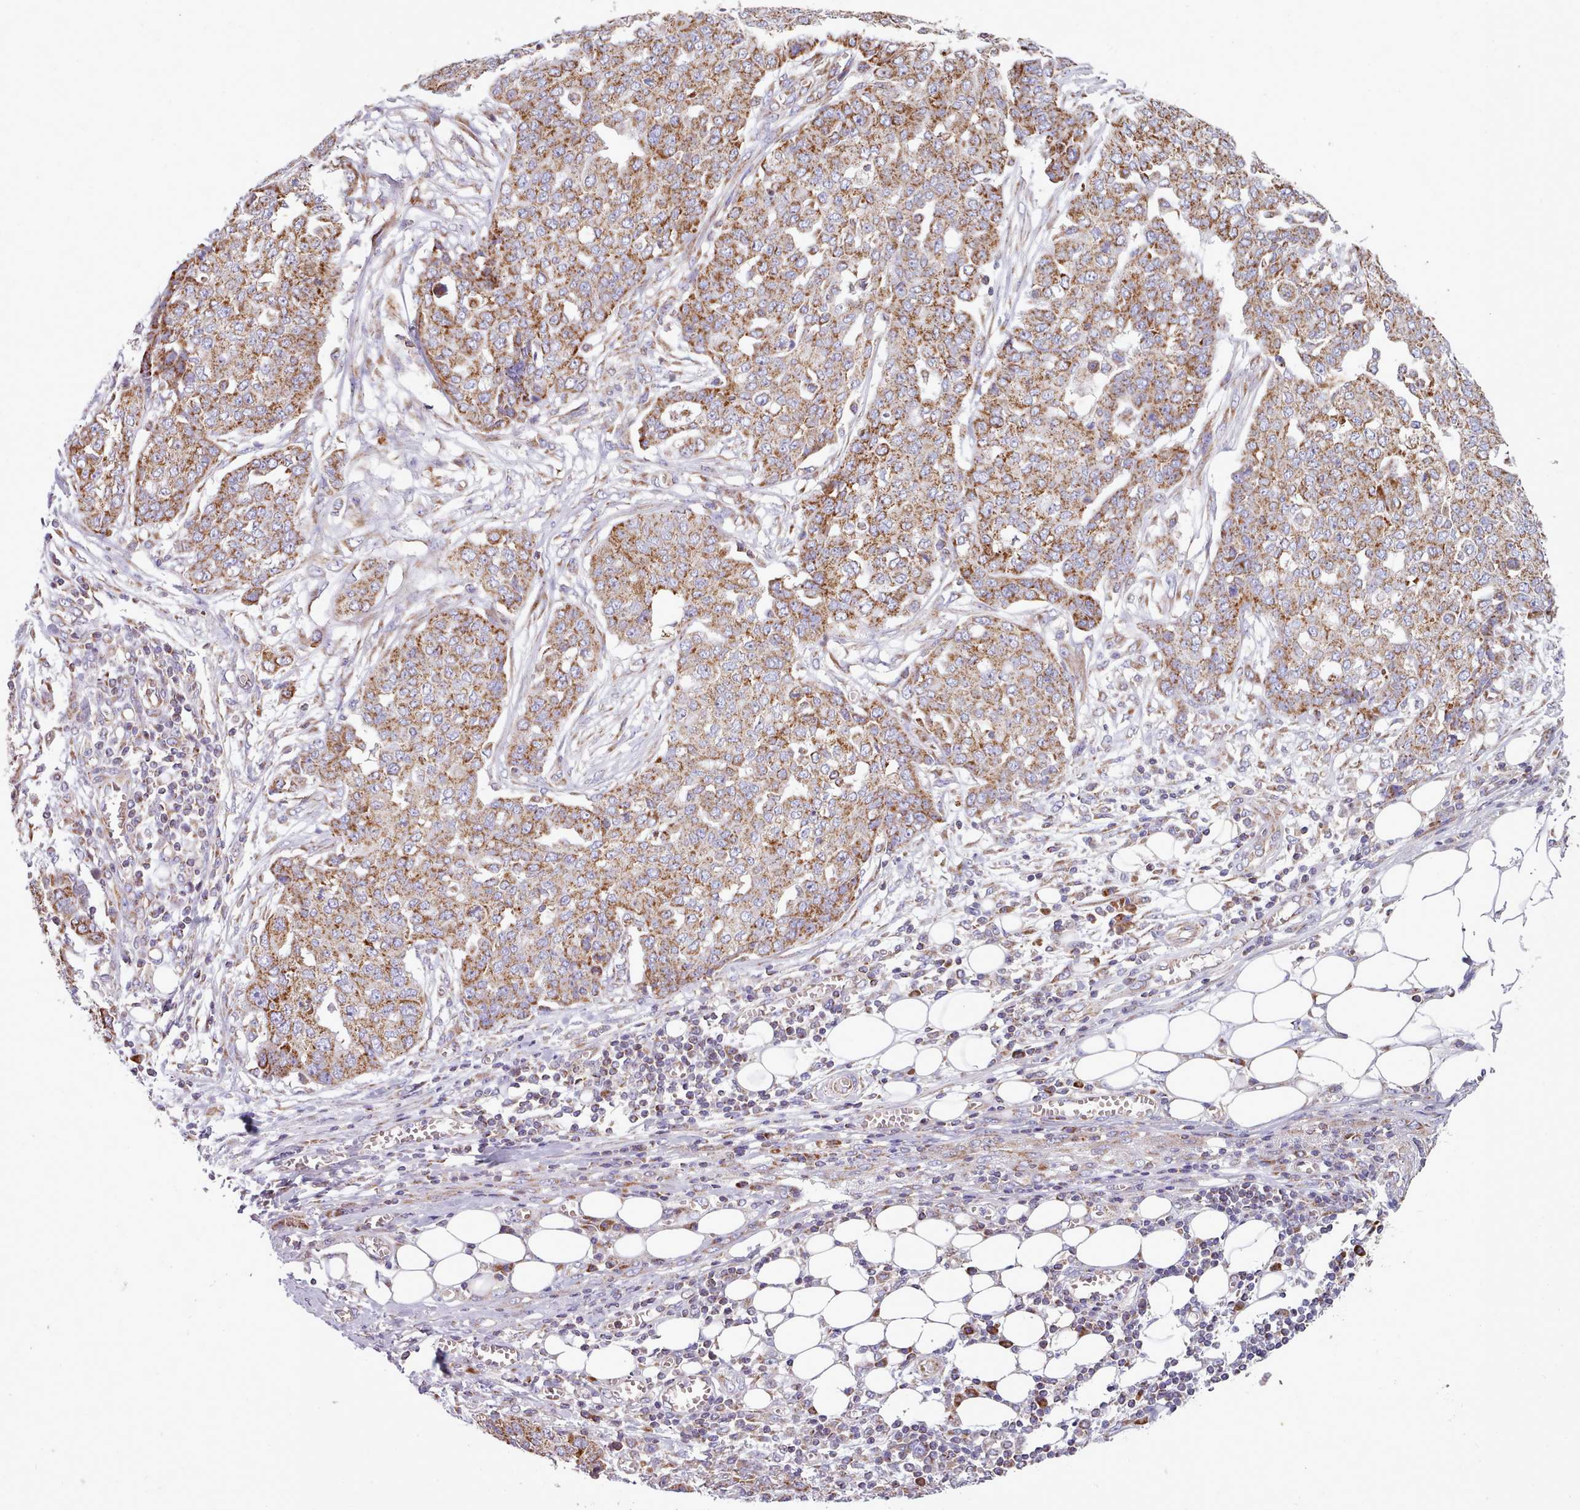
{"staining": {"intensity": "moderate", "quantity": ">75%", "location": "cytoplasmic/membranous"}, "tissue": "ovarian cancer", "cell_type": "Tumor cells", "image_type": "cancer", "snomed": [{"axis": "morphology", "description": "Cystadenocarcinoma, serous, NOS"}, {"axis": "topography", "description": "Soft tissue"}, {"axis": "topography", "description": "Ovary"}], "caption": "DAB immunohistochemical staining of human ovarian cancer (serous cystadenocarcinoma) demonstrates moderate cytoplasmic/membranous protein staining in approximately >75% of tumor cells.", "gene": "SRP54", "patient": {"sex": "female", "age": 57}}